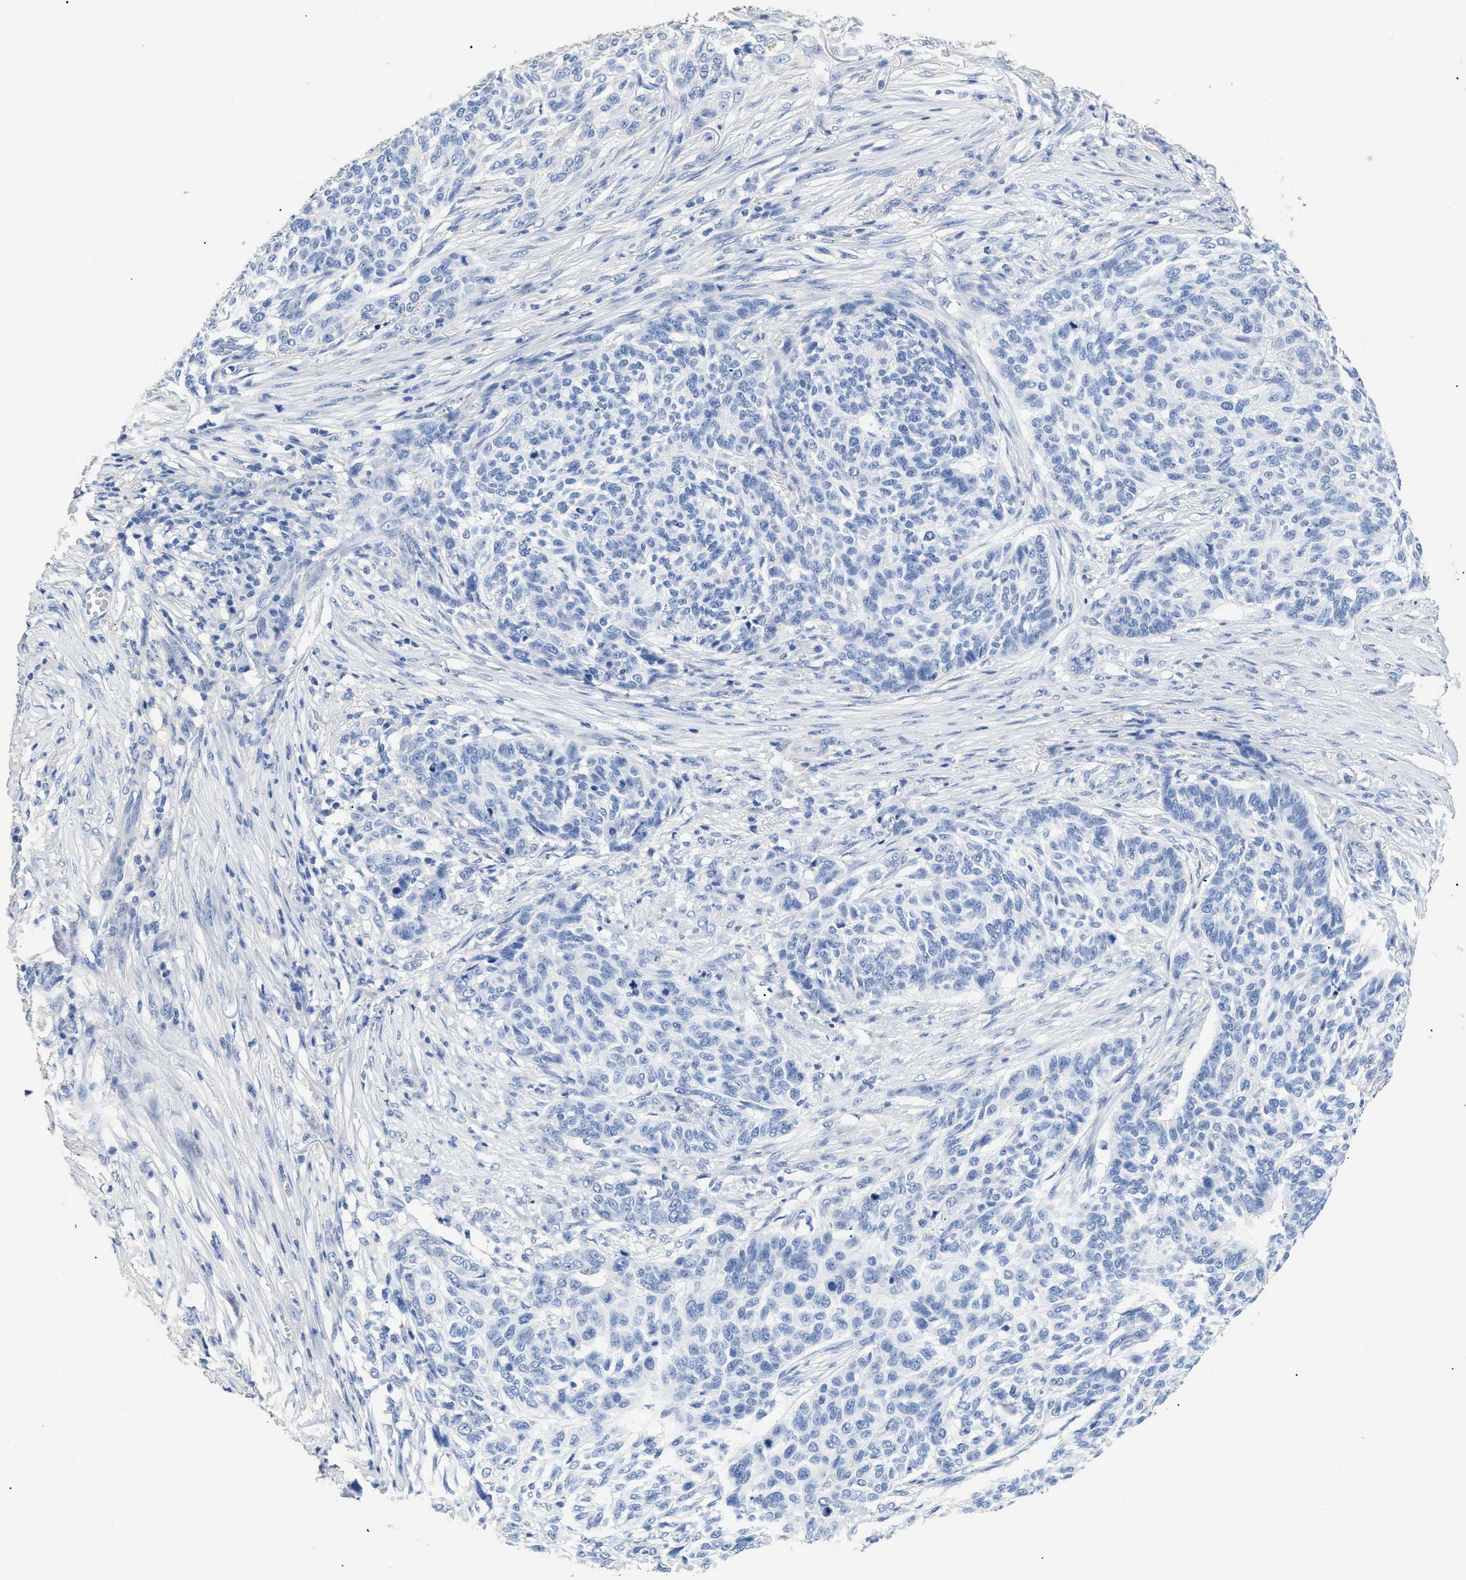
{"staining": {"intensity": "negative", "quantity": "none", "location": "none"}, "tissue": "skin cancer", "cell_type": "Tumor cells", "image_type": "cancer", "snomed": [{"axis": "morphology", "description": "Basal cell carcinoma"}, {"axis": "topography", "description": "Skin"}], "caption": "Basal cell carcinoma (skin) was stained to show a protein in brown. There is no significant staining in tumor cells. (DAB immunohistochemistry with hematoxylin counter stain).", "gene": "DLC1", "patient": {"sex": "male", "age": 85}}